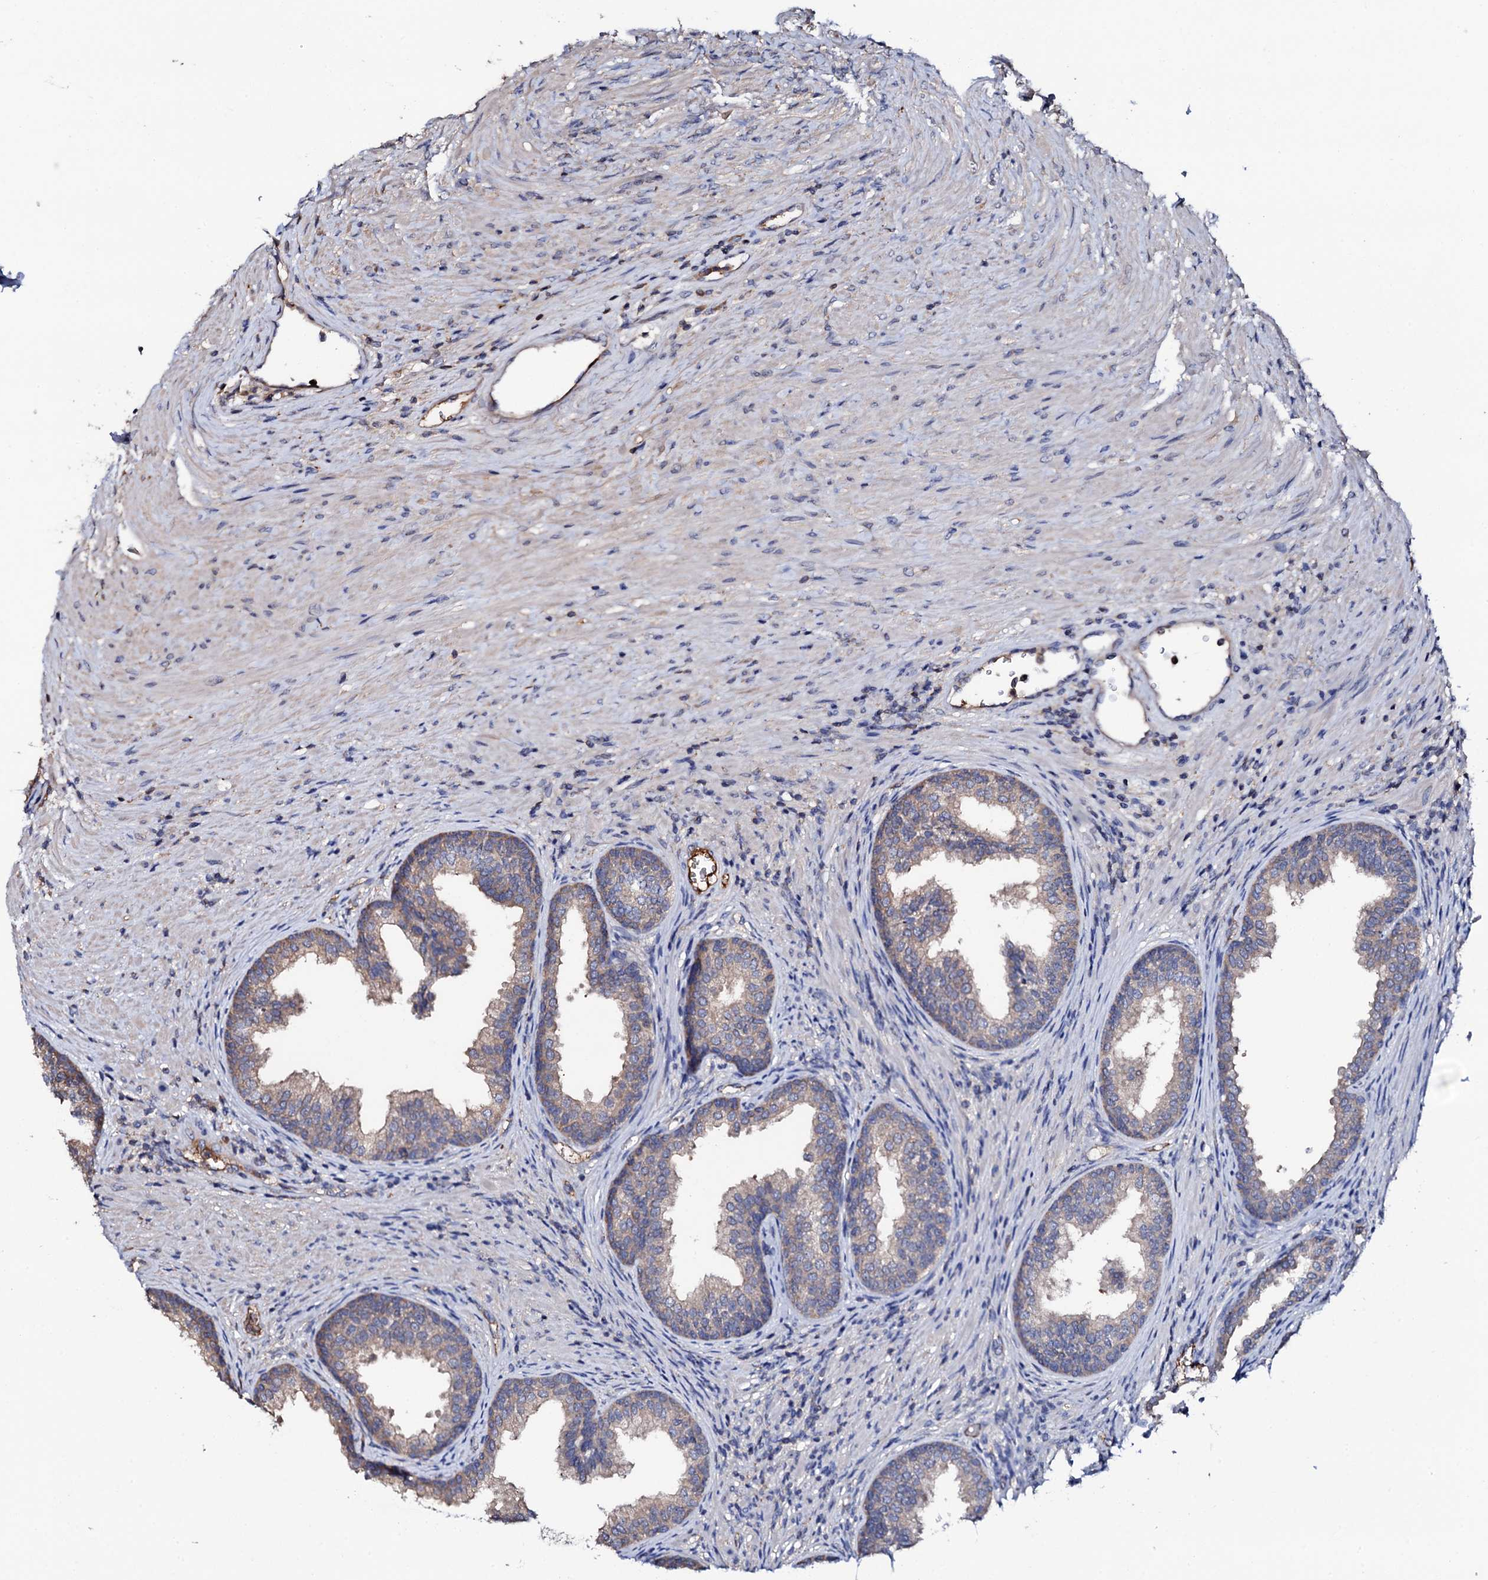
{"staining": {"intensity": "weak", "quantity": "25%-75%", "location": "cytoplasmic/membranous"}, "tissue": "prostate", "cell_type": "Glandular cells", "image_type": "normal", "snomed": [{"axis": "morphology", "description": "Normal tissue, NOS"}, {"axis": "topography", "description": "Prostate"}], "caption": "Immunohistochemistry staining of normal prostate, which displays low levels of weak cytoplasmic/membranous positivity in approximately 25%-75% of glandular cells indicating weak cytoplasmic/membranous protein expression. The staining was performed using DAB (brown) for protein detection and nuclei were counterstained in hematoxylin (blue).", "gene": "TCAF2C", "patient": {"sex": "male", "age": 76}}